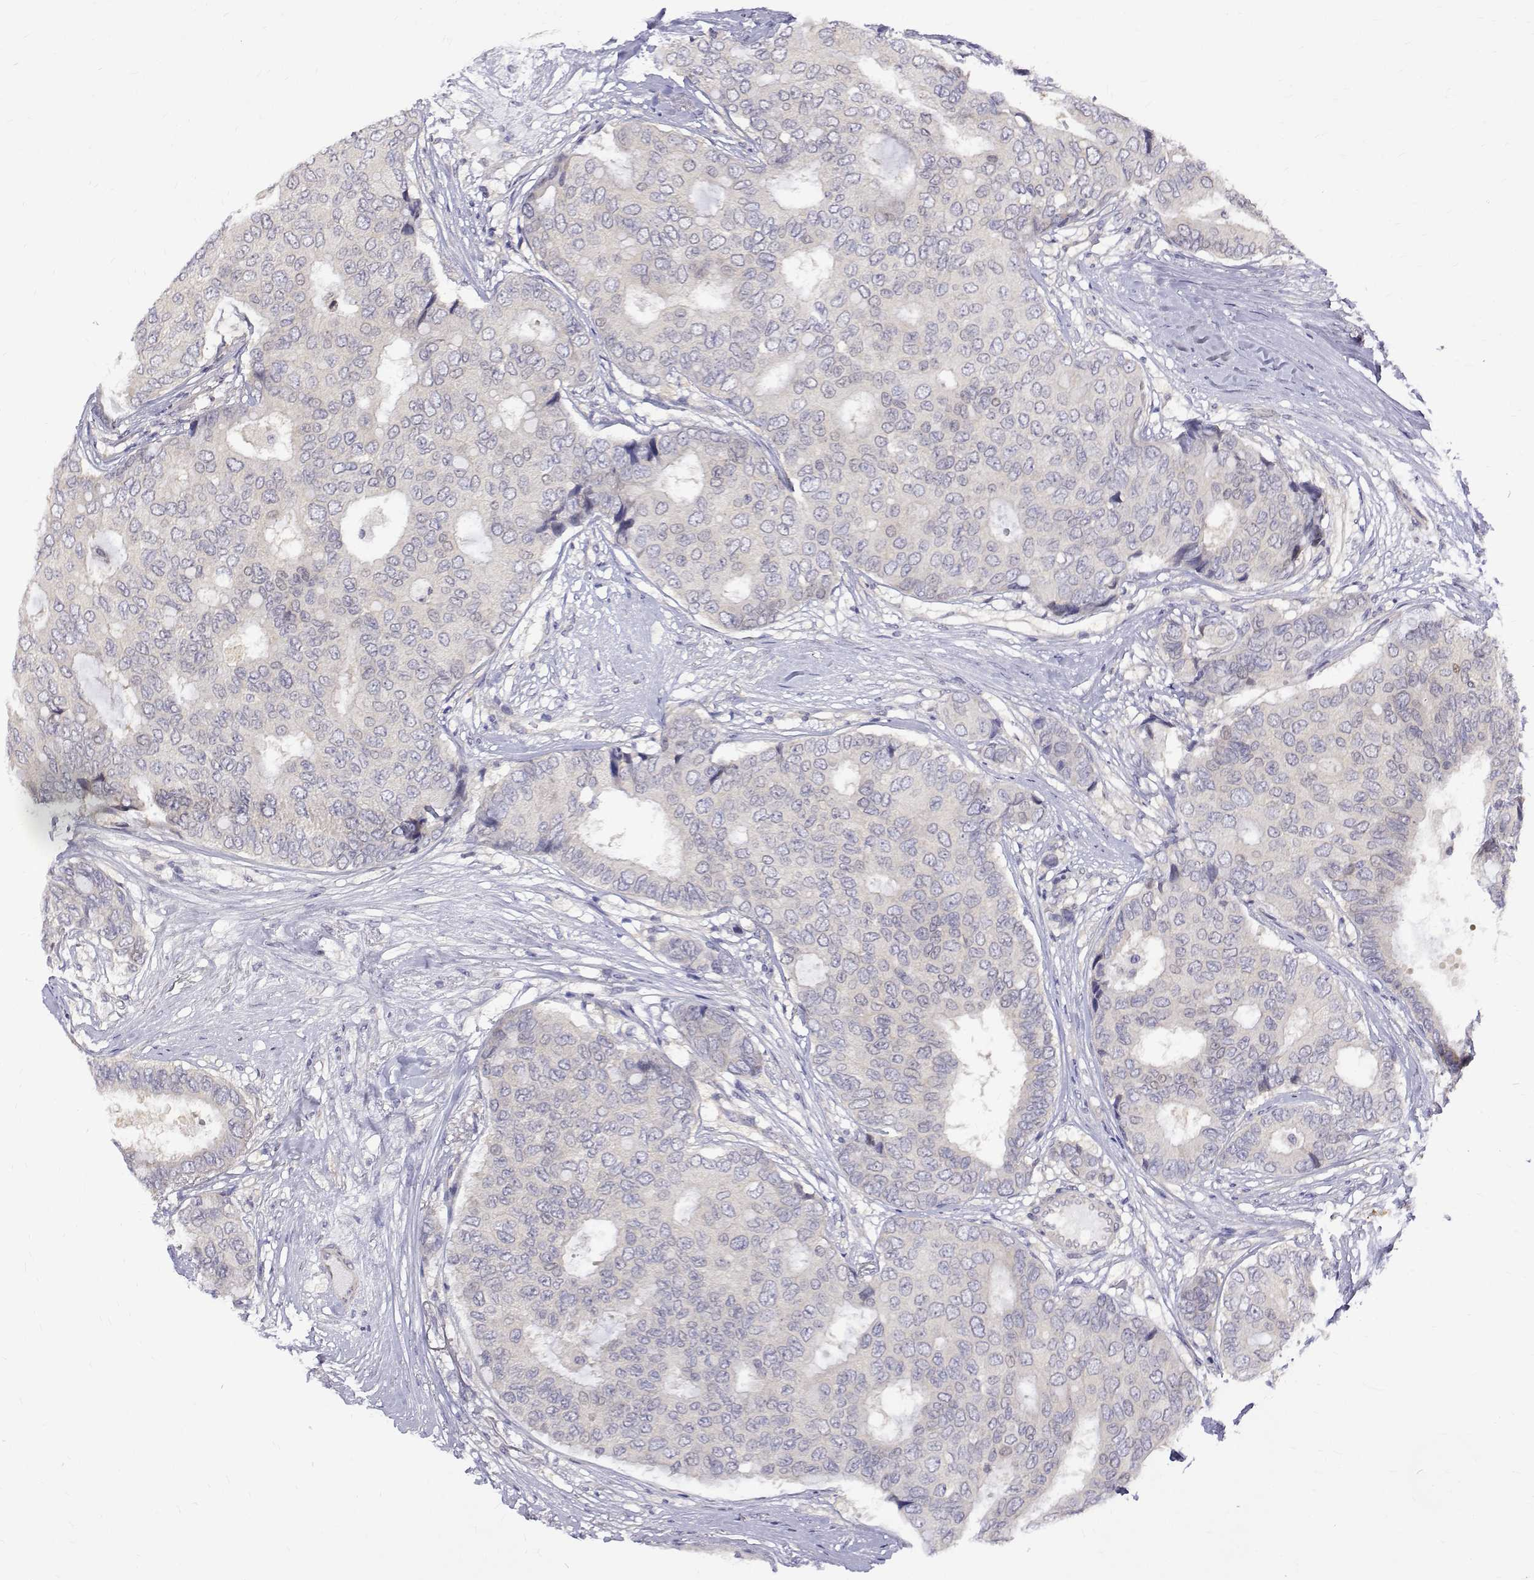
{"staining": {"intensity": "negative", "quantity": "none", "location": "none"}, "tissue": "breast cancer", "cell_type": "Tumor cells", "image_type": "cancer", "snomed": [{"axis": "morphology", "description": "Duct carcinoma"}, {"axis": "topography", "description": "Breast"}], "caption": "Invasive ductal carcinoma (breast) was stained to show a protein in brown. There is no significant positivity in tumor cells.", "gene": "PADI1", "patient": {"sex": "female", "age": 75}}